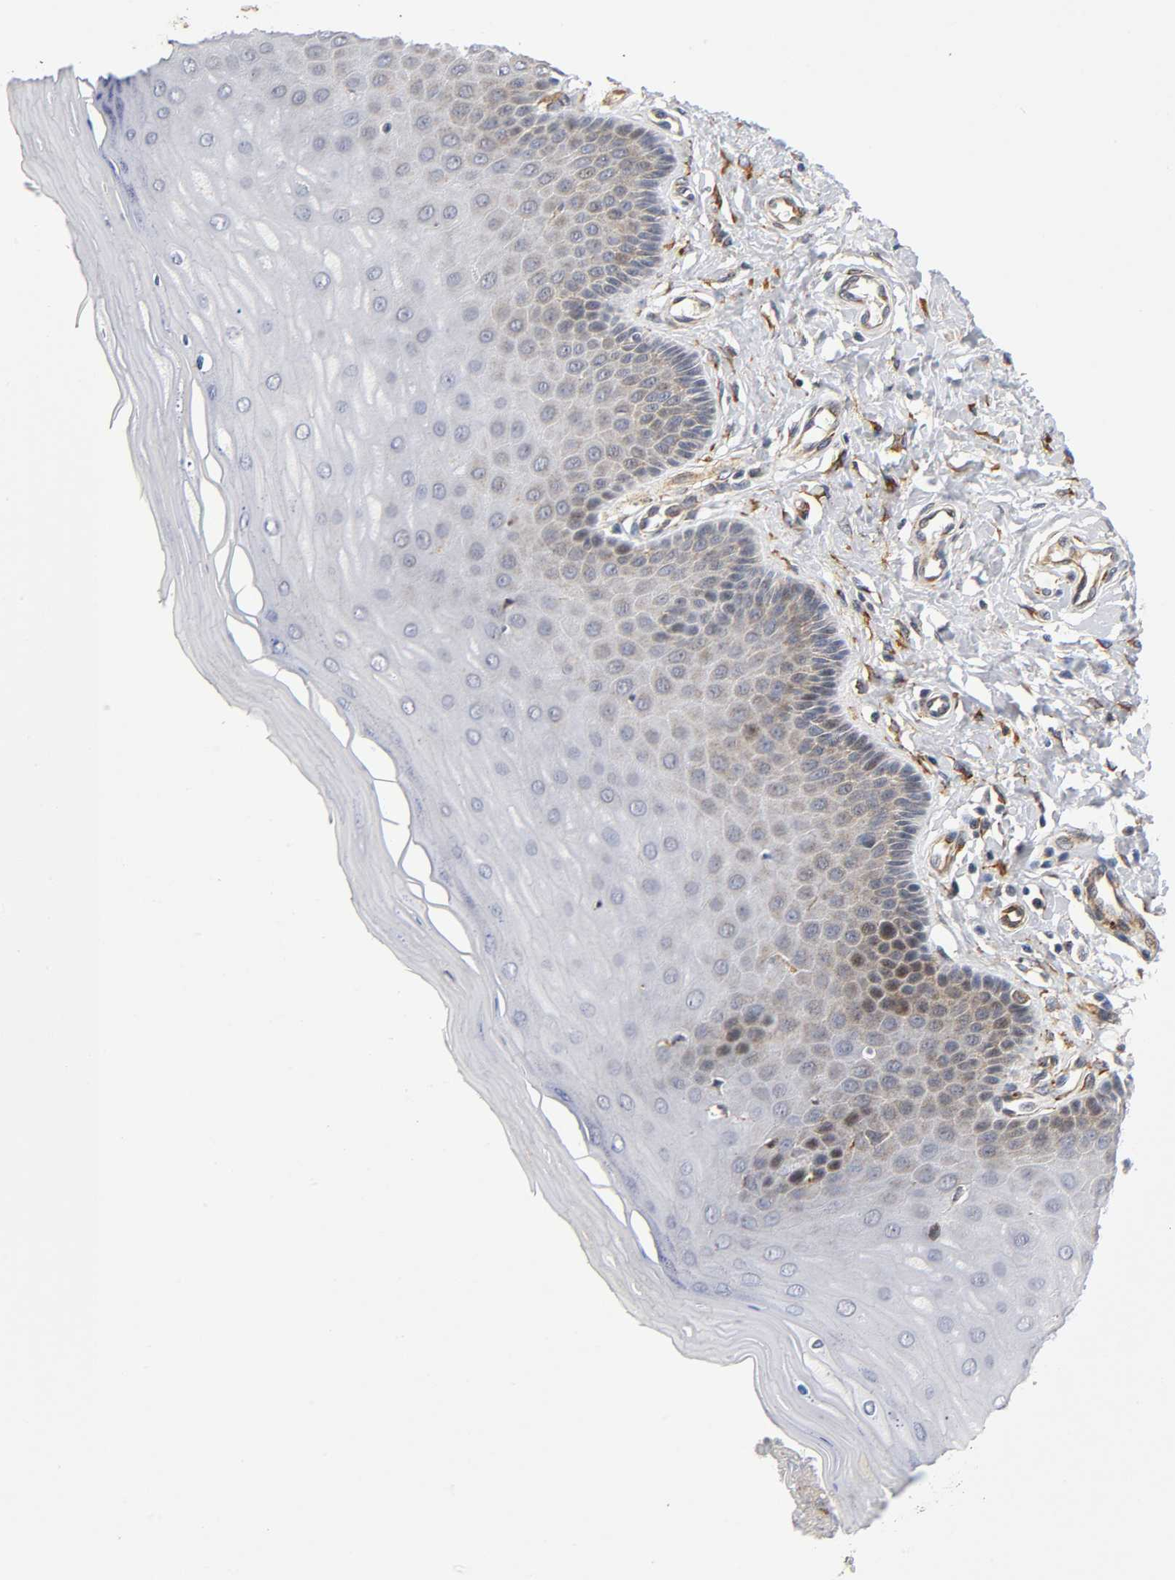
{"staining": {"intensity": "moderate", "quantity": ">75%", "location": "cytoplasmic/membranous"}, "tissue": "cervix", "cell_type": "Glandular cells", "image_type": "normal", "snomed": [{"axis": "morphology", "description": "Normal tissue, NOS"}, {"axis": "topography", "description": "Cervix"}], "caption": "Moderate cytoplasmic/membranous positivity for a protein is present in approximately >75% of glandular cells of normal cervix using immunohistochemistry (IHC).", "gene": "SOS2", "patient": {"sex": "female", "age": 55}}